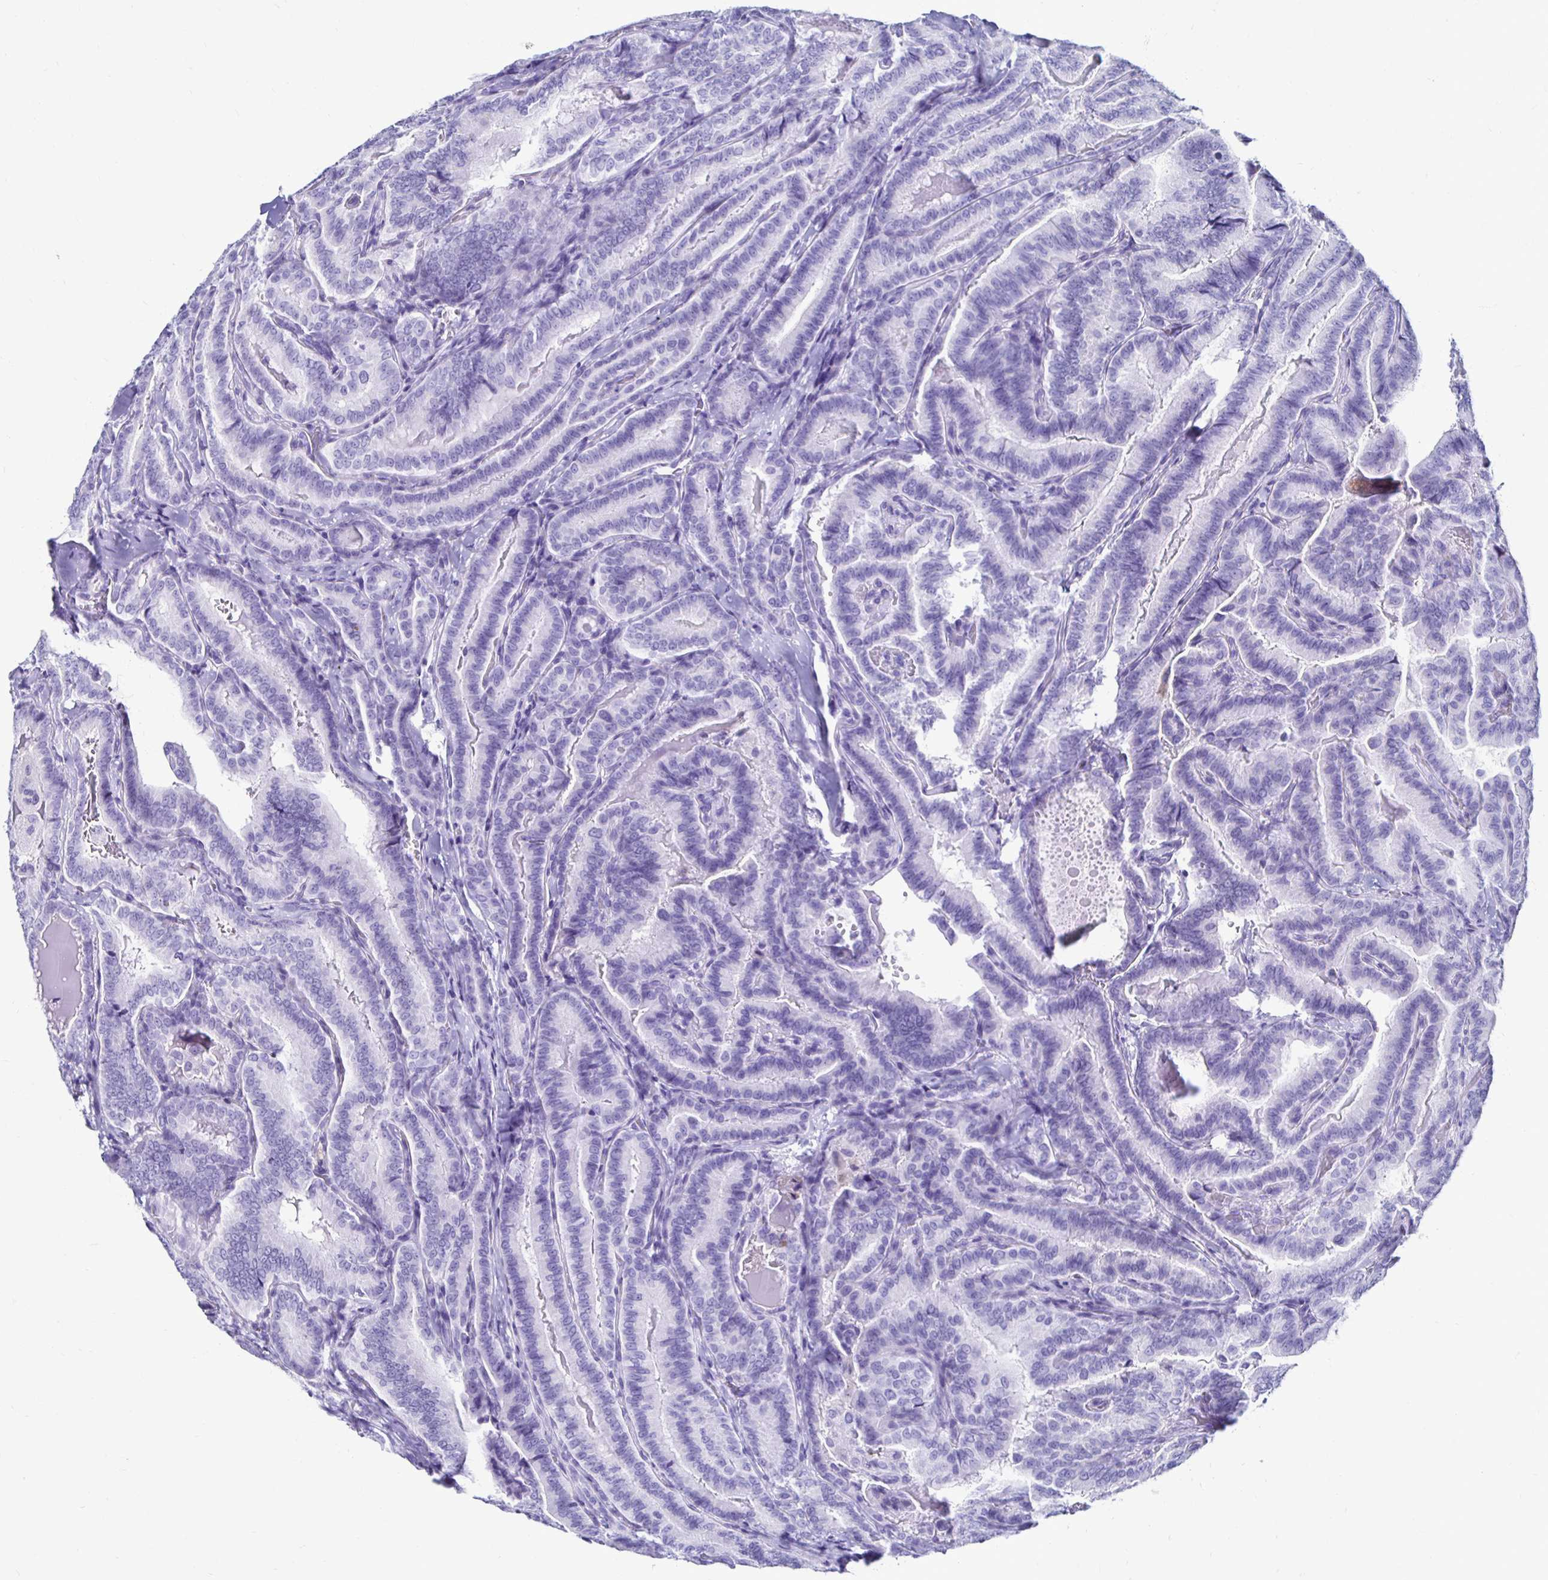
{"staining": {"intensity": "negative", "quantity": "none", "location": "none"}, "tissue": "thyroid cancer", "cell_type": "Tumor cells", "image_type": "cancer", "snomed": [{"axis": "morphology", "description": "Papillary adenocarcinoma, NOS"}, {"axis": "topography", "description": "Thyroid gland"}], "caption": "A micrograph of thyroid cancer (papillary adenocarcinoma) stained for a protein exhibits no brown staining in tumor cells.", "gene": "CST5", "patient": {"sex": "male", "age": 61}}